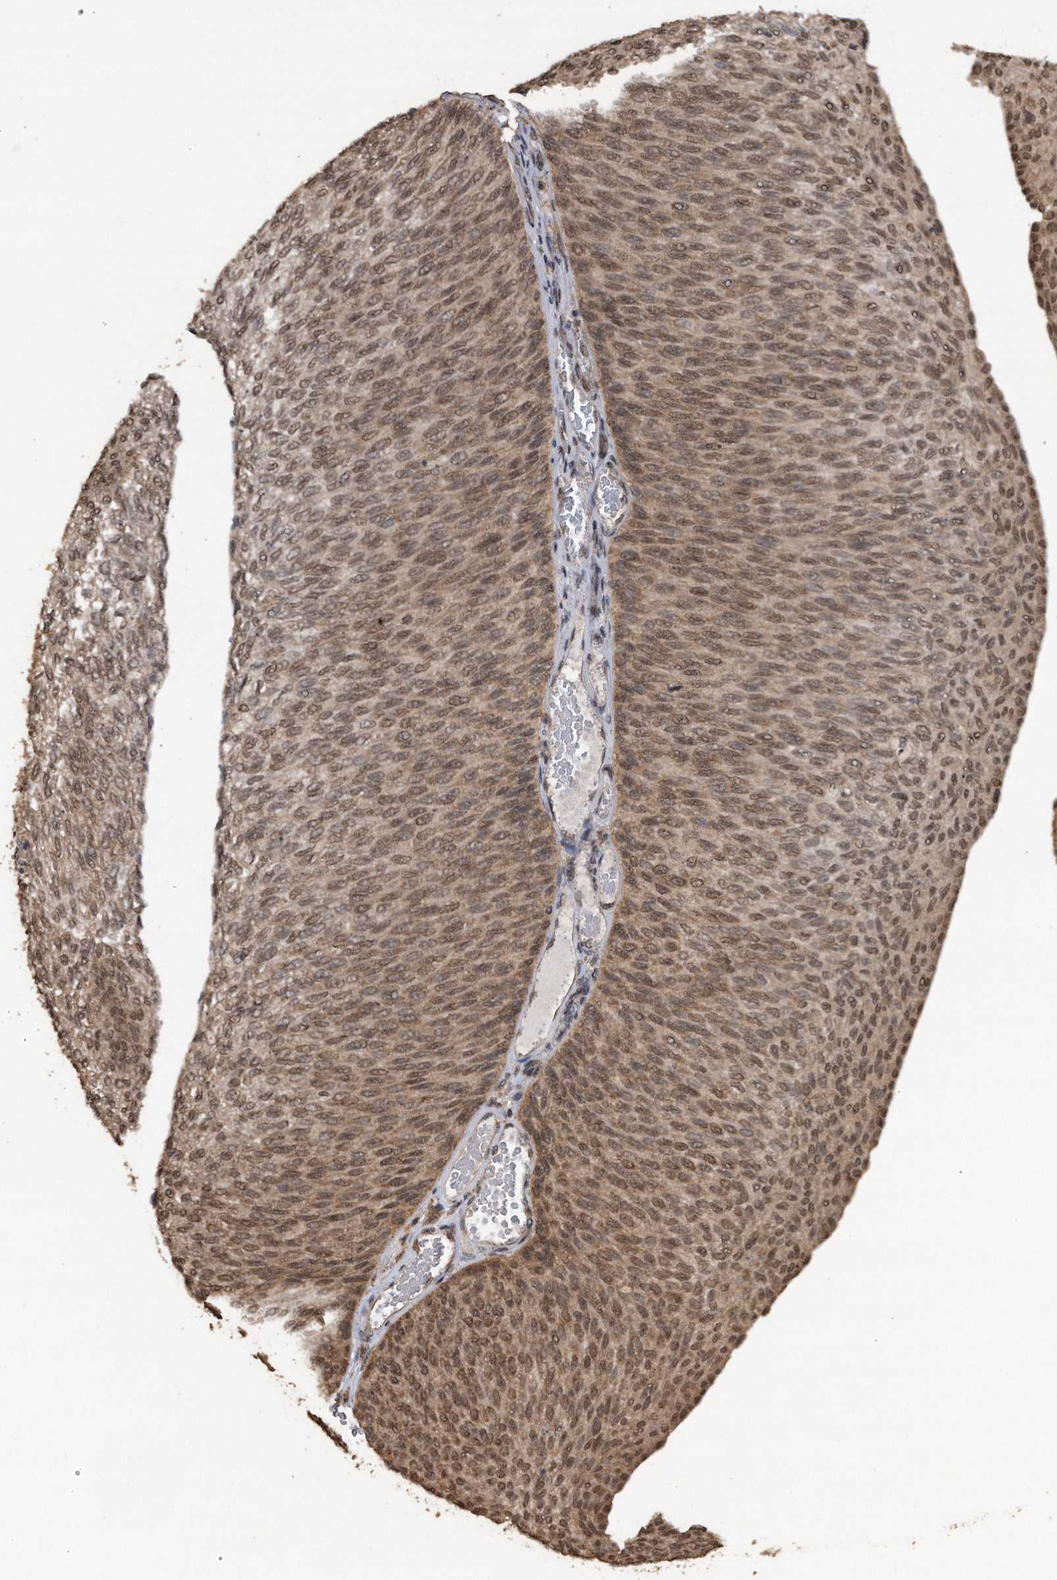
{"staining": {"intensity": "moderate", "quantity": ">75%", "location": "nuclear"}, "tissue": "urothelial cancer", "cell_type": "Tumor cells", "image_type": "cancer", "snomed": [{"axis": "morphology", "description": "Urothelial carcinoma, Low grade"}, {"axis": "topography", "description": "Urinary bladder"}], "caption": "The histopathology image exhibits staining of urothelial cancer, revealing moderate nuclear protein staining (brown color) within tumor cells. (DAB (3,3'-diaminobenzidine) IHC, brown staining for protein, blue staining for nuclei).", "gene": "CRYZL1", "patient": {"sex": "female", "age": 79}}